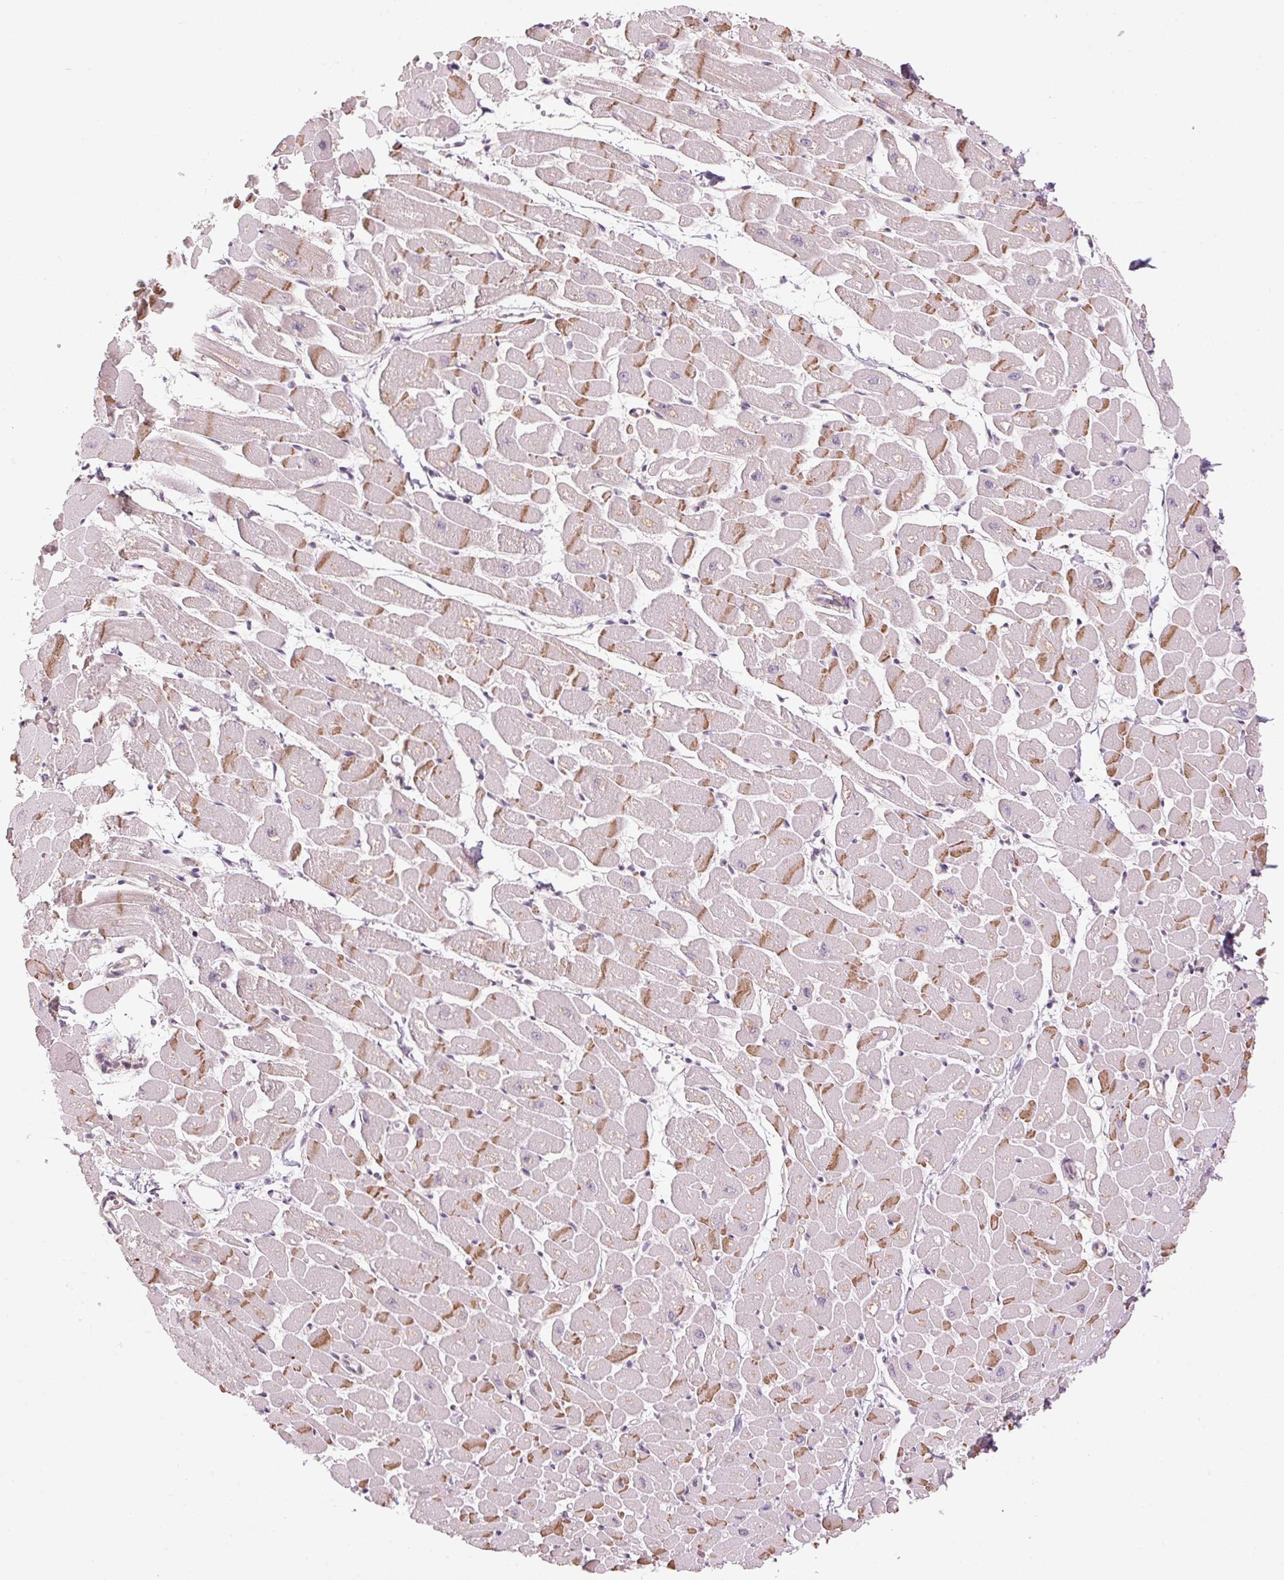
{"staining": {"intensity": "strong", "quantity": "25%-75%", "location": "cytoplasmic/membranous"}, "tissue": "heart muscle", "cell_type": "Cardiomyocytes", "image_type": "normal", "snomed": [{"axis": "morphology", "description": "Normal tissue, NOS"}, {"axis": "topography", "description": "Heart"}], "caption": "Immunohistochemical staining of normal heart muscle shows strong cytoplasmic/membranous protein expression in approximately 25%-75% of cardiomyocytes.", "gene": "TMED6", "patient": {"sex": "male", "age": 57}}